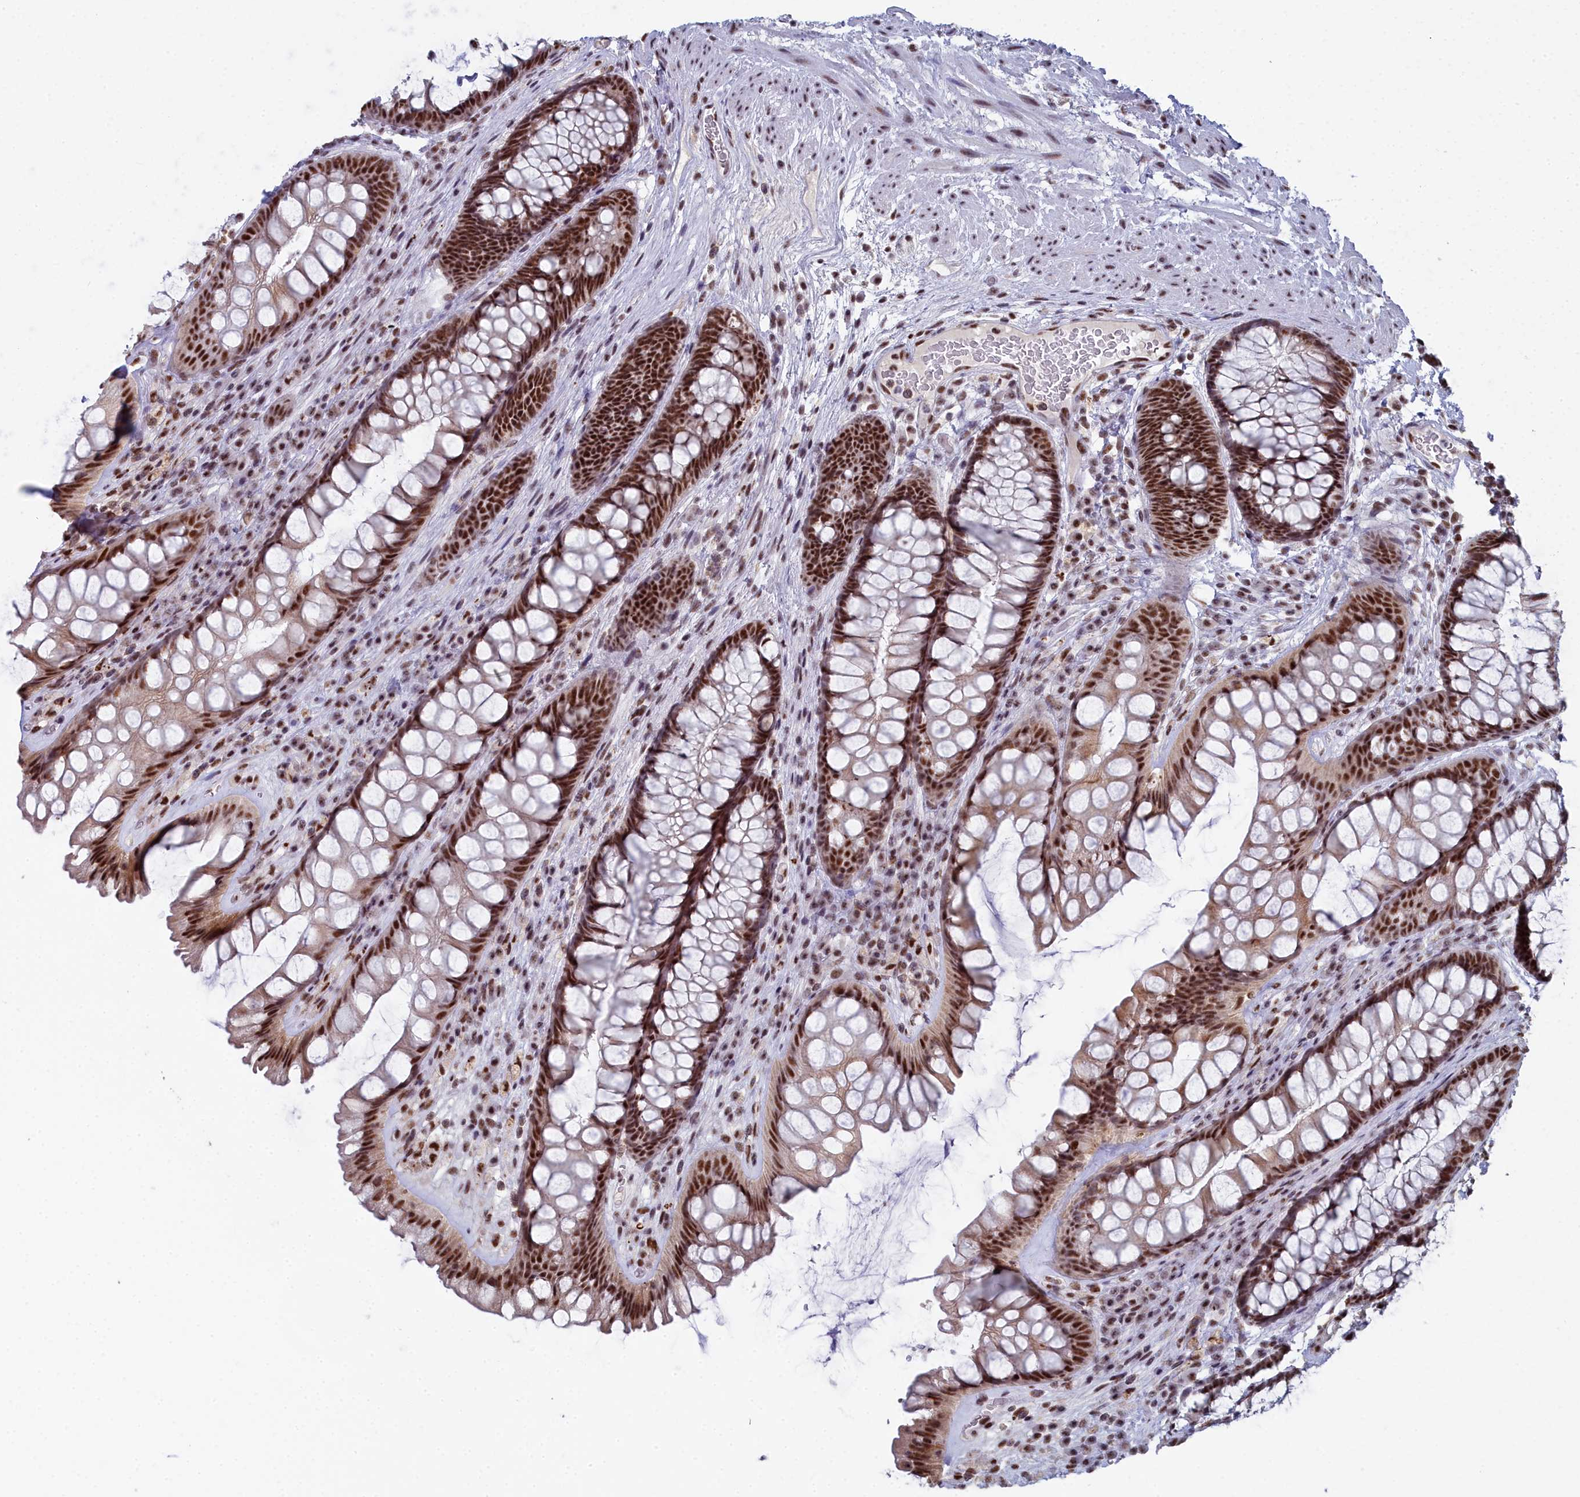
{"staining": {"intensity": "strong", "quantity": ">75%", "location": "nuclear"}, "tissue": "rectum", "cell_type": "Glandular cells", "image_type": "normal", "snomed": [{"axis": "morphology", "description": "Normal tissue, NOS"}, {"axis": "topography", "description": "Rectum"}], "caption": "Immunohistochemistry (IHC) histopathology image of benign human rectum stained for a protein (brown), which shows high levels of strong nuclear expression in about >75% of glandular cells.", "gene": "SF3B3", "patient": {"sex": "male", "age": 74}}